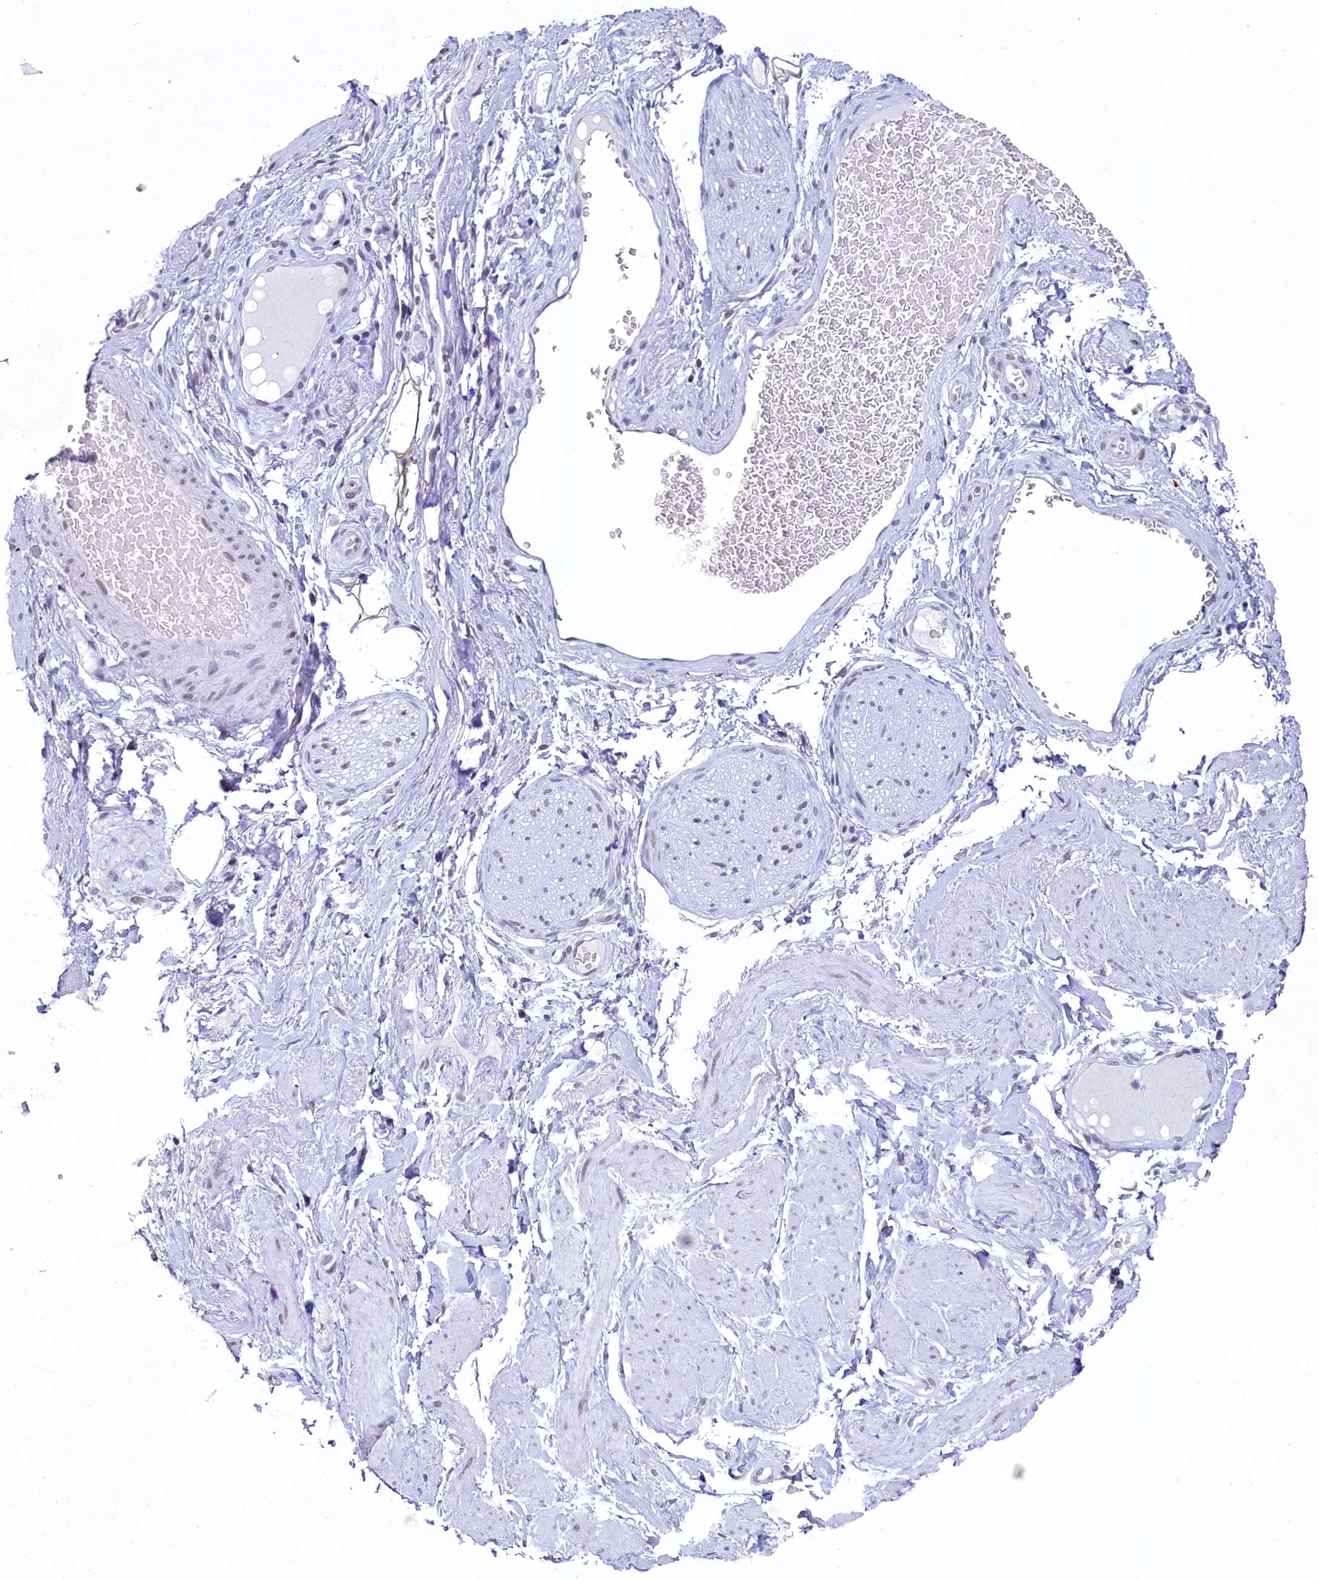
{"staining": {"intensity": "negative", "quantity": "none", "location": "none"}, "tissue": "adipose tissue", "cell_type": "Adipocytes", "image_type": "normal", "snomed": [{"axis": "morphology", "description": "Normal tissue, NOS"}, {"axis": "morphology", "description": "Adenocarcinoma, NOS"}, {"axis": "topography", "description": "Rectum"}, {"axis": "topography", "description": "Vagina"}, {"axis": "topography", "description": "Peripheral nerve tissue"}], "caption": "Immunohistochemistry (IHC) image of benign adipose tissue: adipose tissue stained with DAB demonstrates no significant protein staining in adipocytes.", "gene": "SUGP2", "patient": {"sex": "female", "age": 71}}